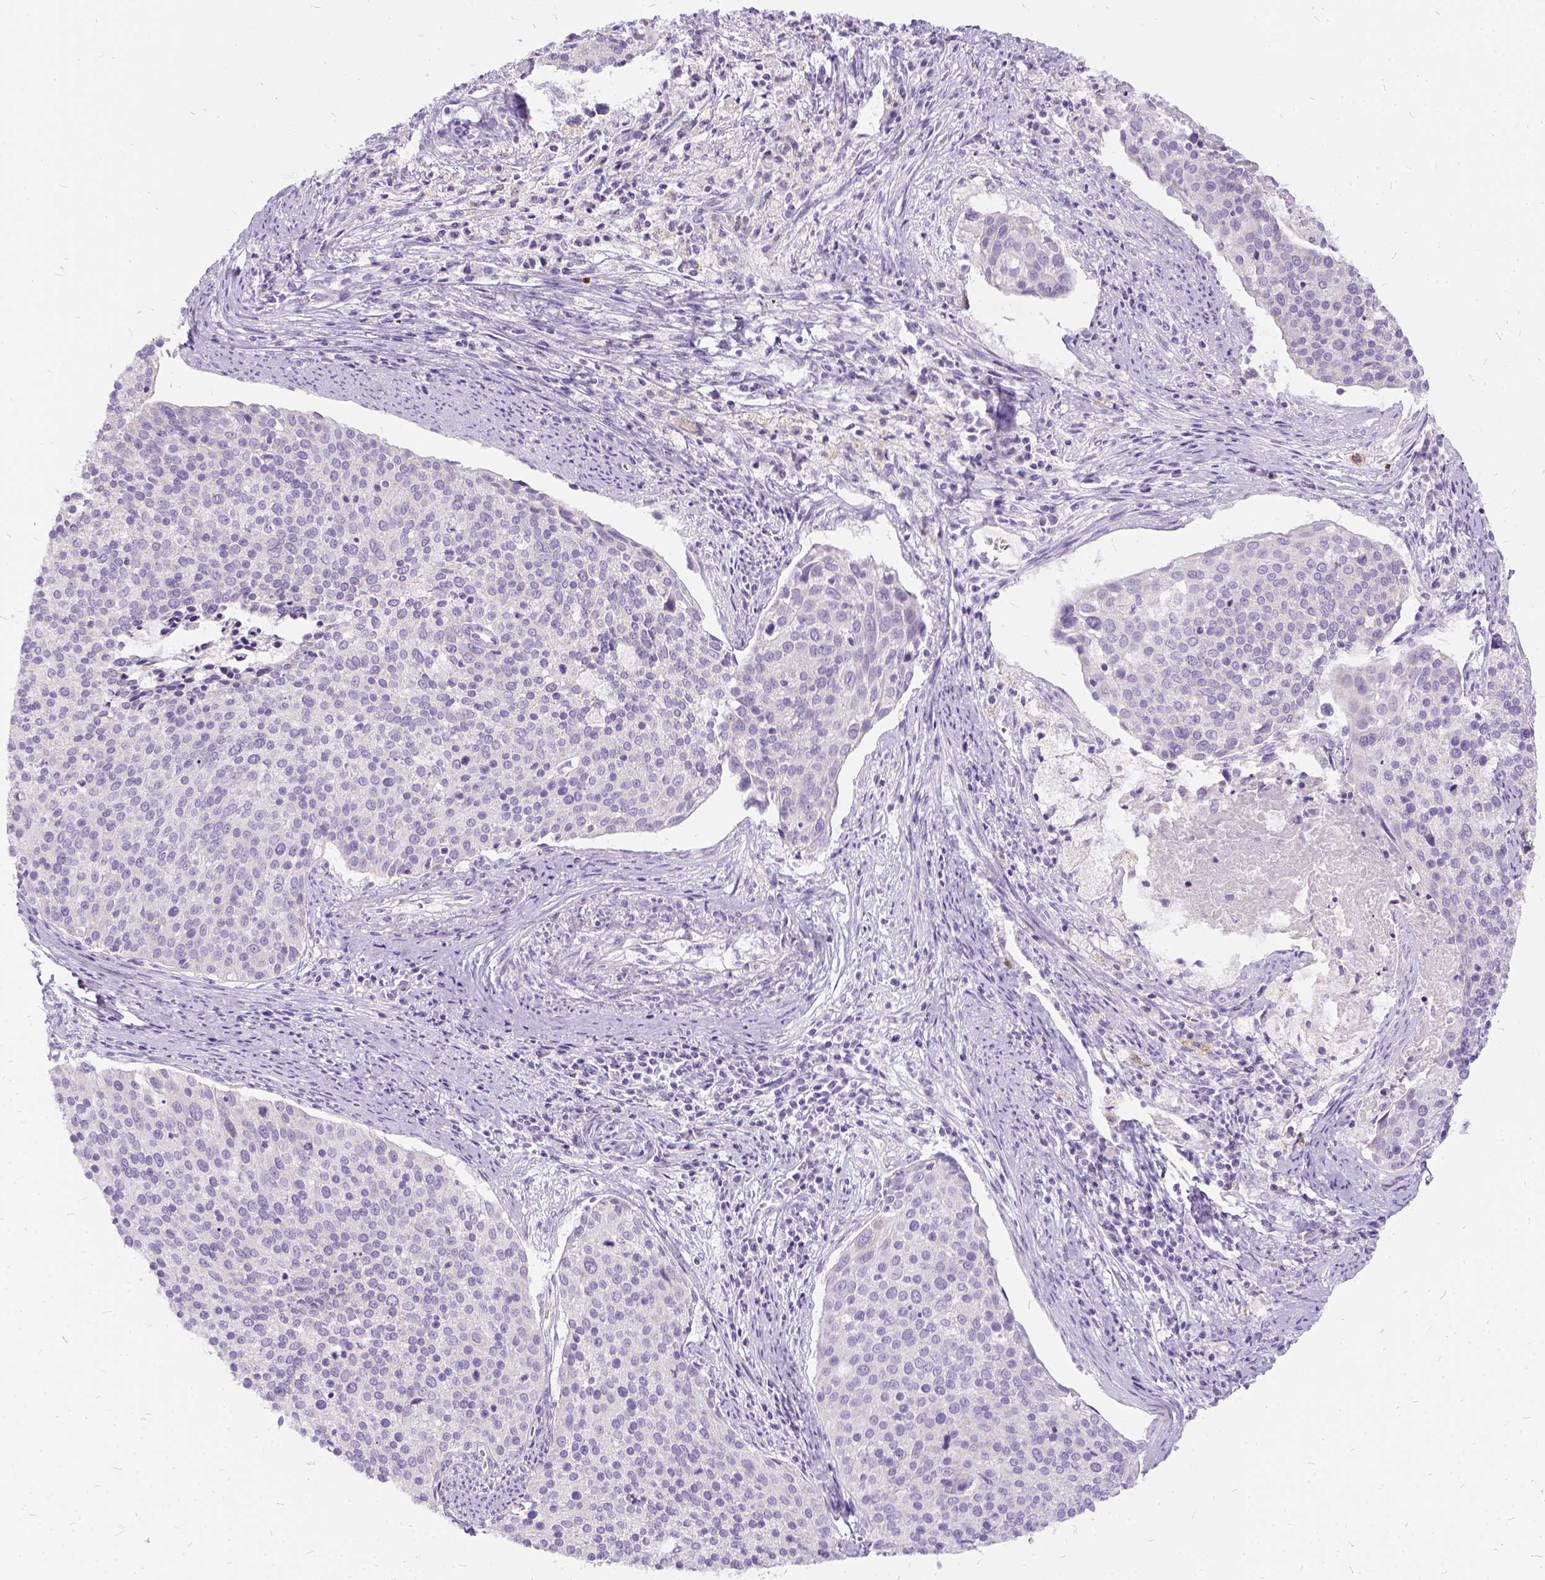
{"staining": {"intensity": "negative", "quantity": "none", "location": "none"}, "tissue": "cervical cancer", "cell_type": "Tumor cells", "image_type": "cancer", "snomed": [{"axis": "morphology", "description": "Squamous cell carcinoma, NOS"}, {"axis": "topography", "description": "Cervix"}], "caption": "Cervical cancer (squamous cell carcinoma) was stained to show a protein in brown. There is no significant expression in tumor cells.", "gene": "FDX1", "patient": {"sex": "female", "age": 39}}